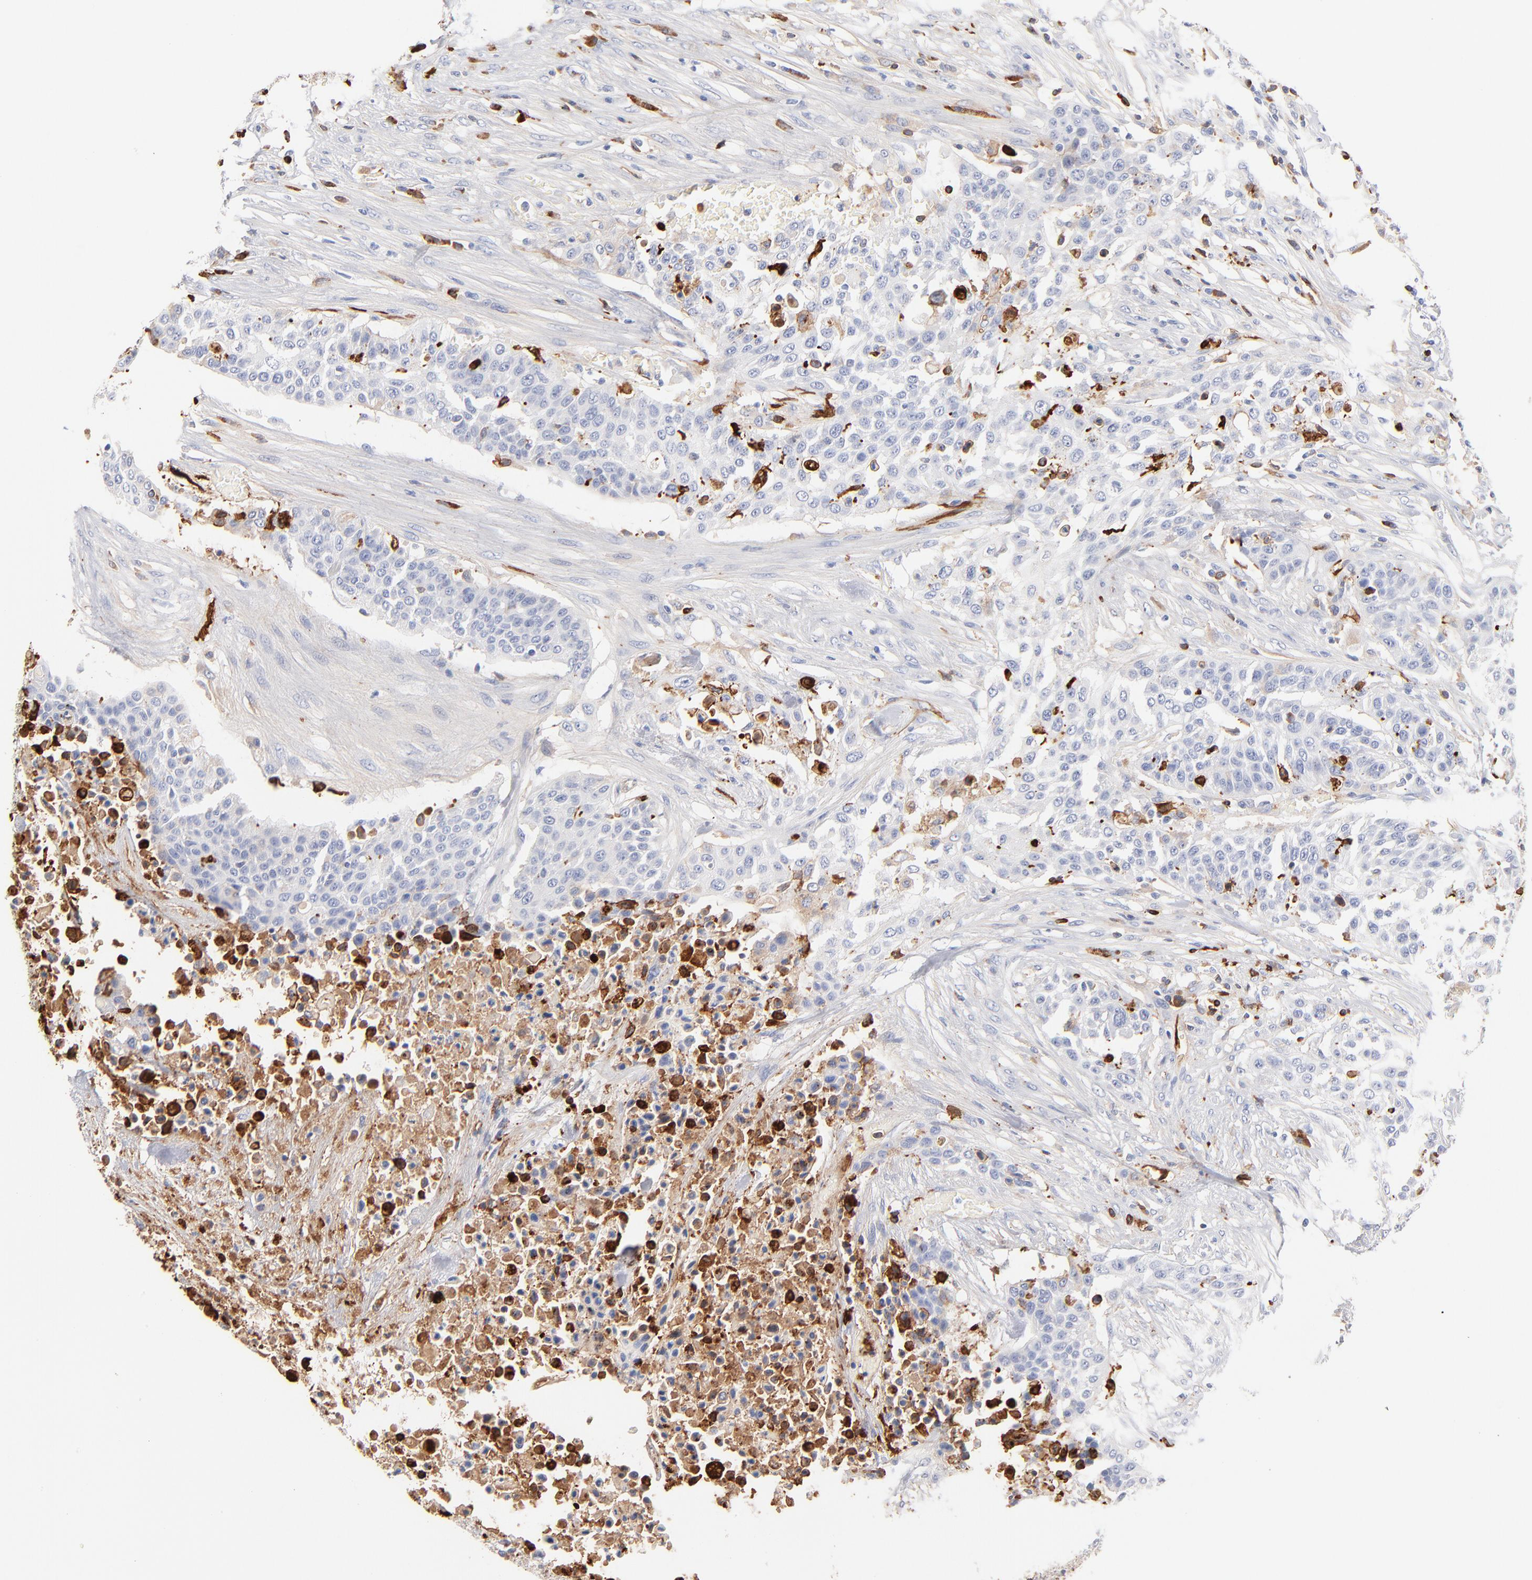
{"staining": {"intensity": "negative", "quantity": "none", "location": "none"}, "tissue": "urothelial cancer", "cell_type": "Tumor cells", "image_type": "cancer", "snomed": [{"axis": "morphology", "description": "Urothelial carcinoma, High grade"}, {"axis": "topography", "description": "Urinary bladder"}], "caption": "DAB (3,3'-diaminobenzidine) immunohistochemical staining of urothelial carcinoma (high-grade) displays no significant staining in tumor cells.", "gene": "APOH", "patient": {"sex": "male", "age": 74}}